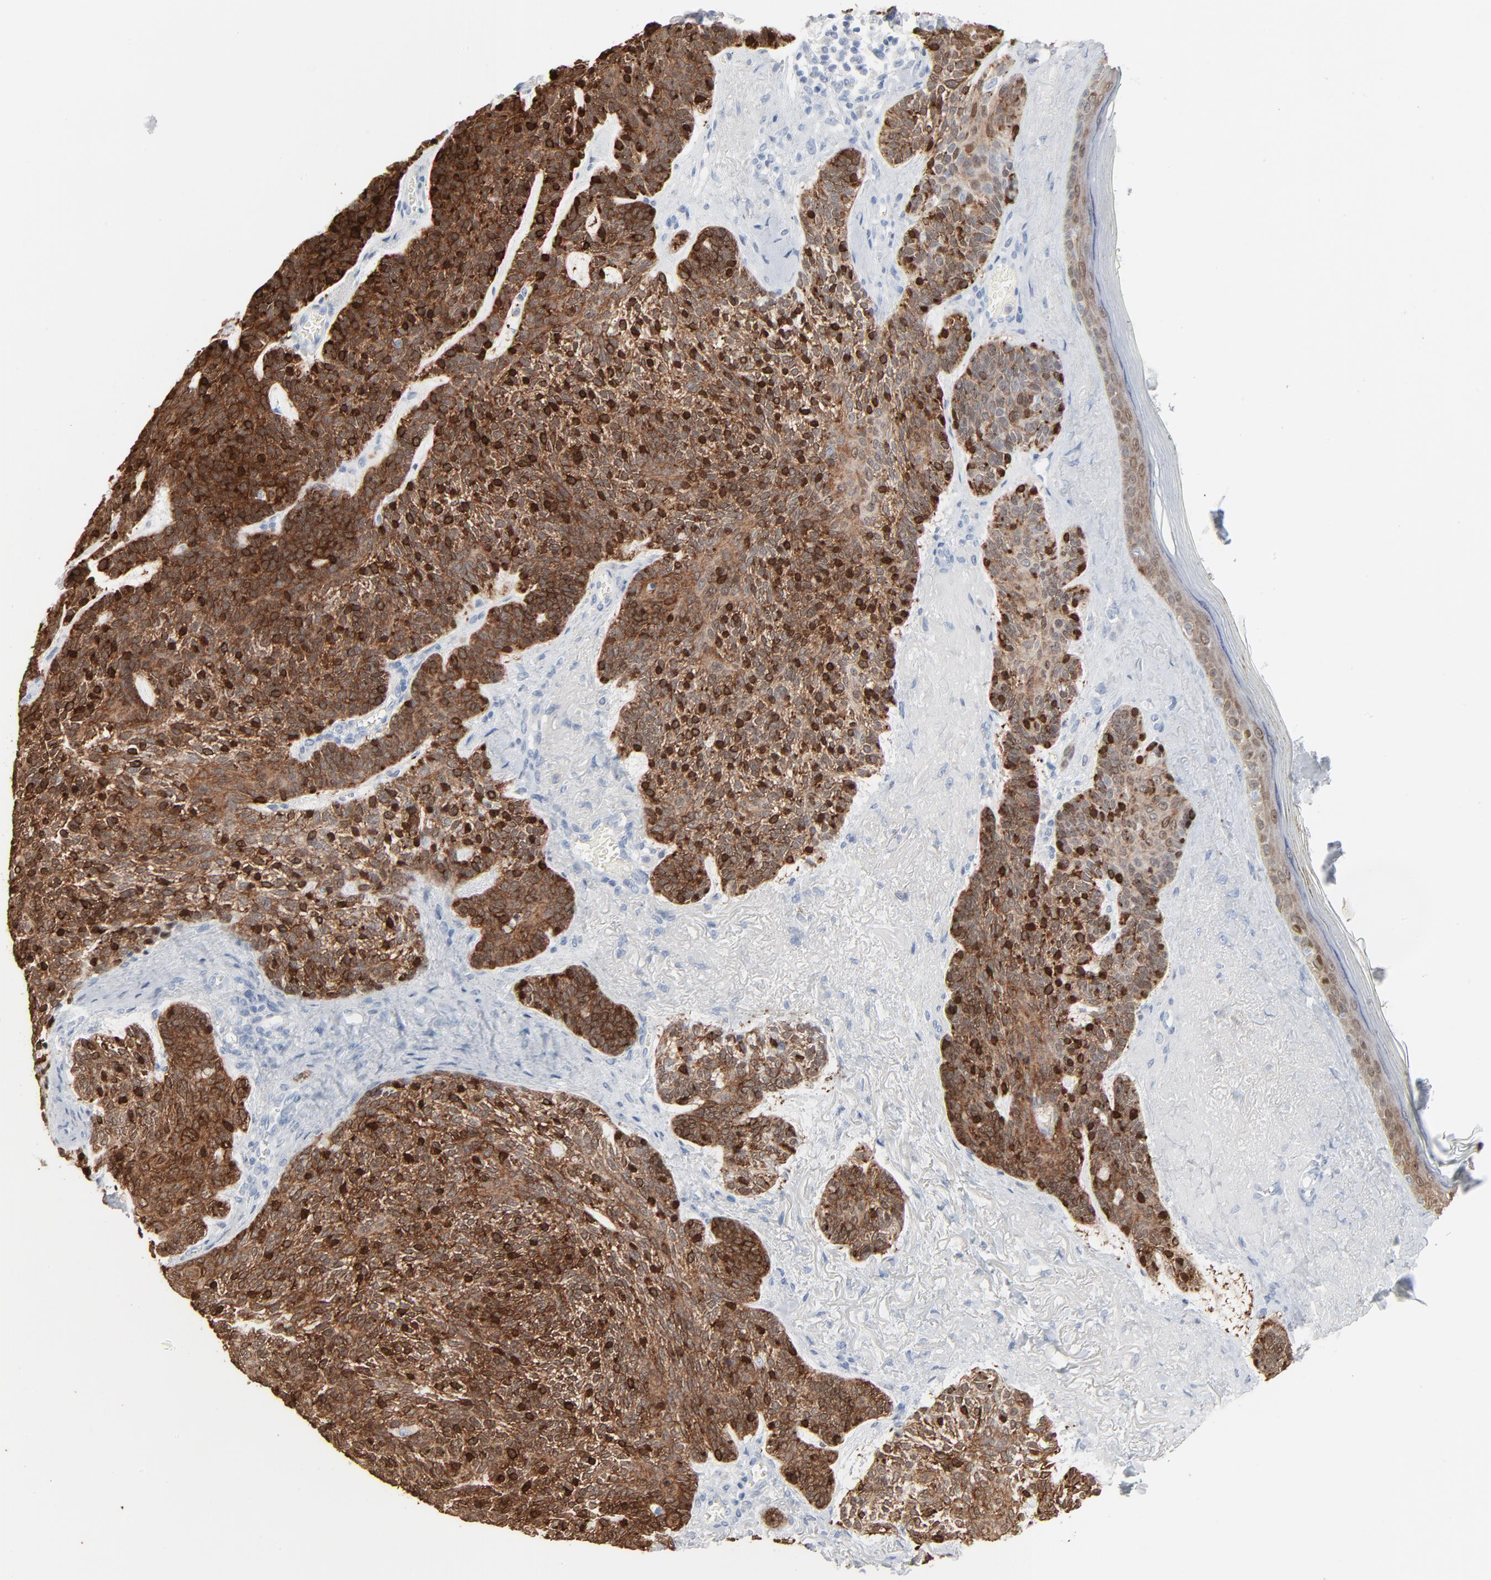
{"staining": {"intensity": "strong", "quantity": "25%-75%", "location": "cytoplasmic/membranous,nuclear"}, "tissue": "skin cancer", "cell_type": "Tumor cells", "image_type": "cancer", "snomed": [{"axis": "morphology", "description": "Normal tissue, NOS"}, {"axis": "morphology", "description": "Basal cell carcinoma"}, {"axis": "topography", "description": "Skin"}], "caption": "Skin cancer (basal cell carcinoma) stained with DAB IHC exhibits high levels of strong cytoplasmic/membranous and nuclear positivity in about 25%-75% of tumor cells. (IHC, brightfield microscopy, high magnification).", "gene": "PHGDH", "patient": {"sex": "female", "age": 70}}